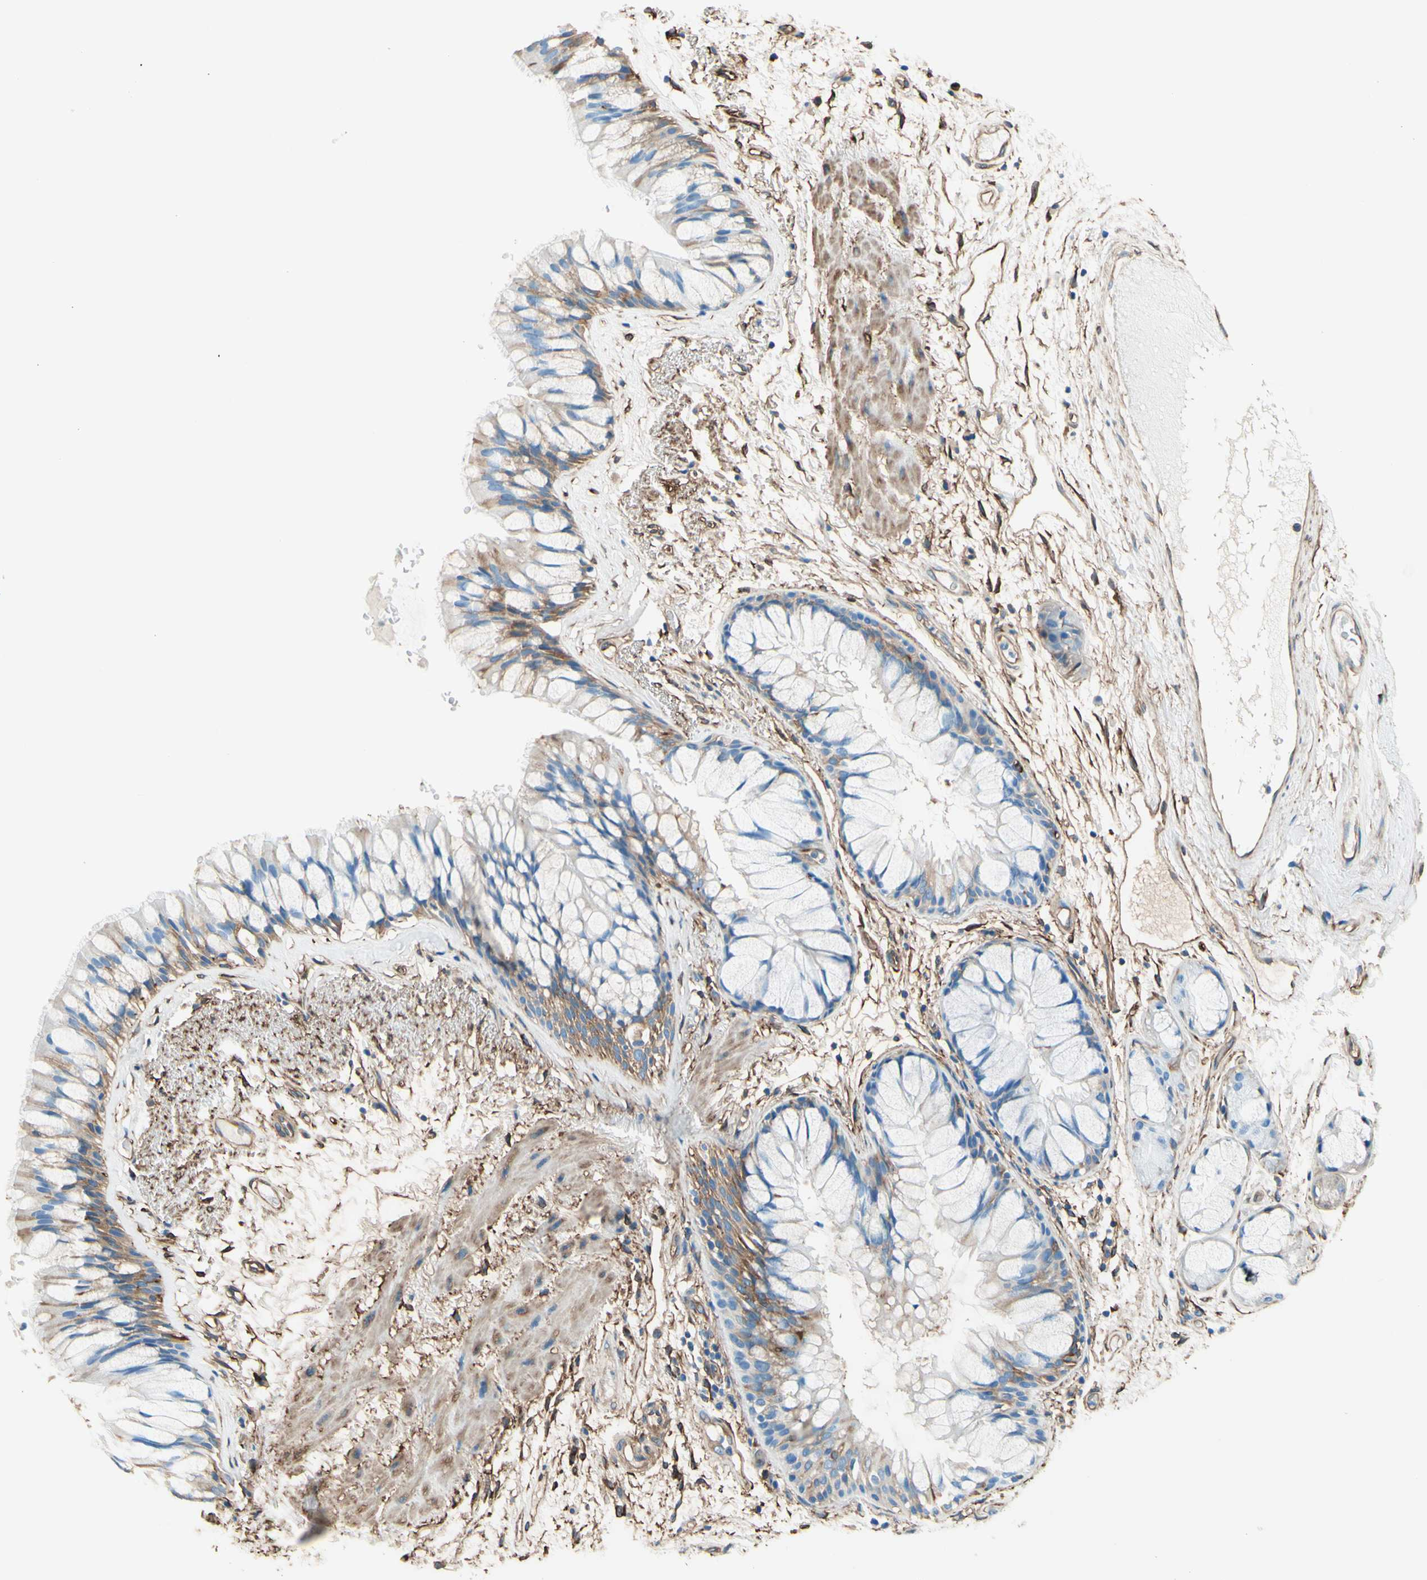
{"staining": {"intensity": "weak", "quantity": "25%-75%", "location": "cytoplasmic/membranous"}, "tissue": "bronchus", "cell_type": "Respiratory epithelial cells", "image_type": "normal", "snomed": [{"axis": "morphology", "description": "Normal tissue, NOS"}, {"axis": "topography", "description": "Bronchus"}], "caption": "IHC of benign human bronchus displays low levels of weak cytoplasmic/membranous positivity in about 25%-75% of respiratory epithelial cells. (DAB (3,3'-diaminobenzidine) IHC, brown staining for protein, blue staining for nuclei).", "gene": "DPYSL3", "patient": {"sex": "male", "age": 66}}